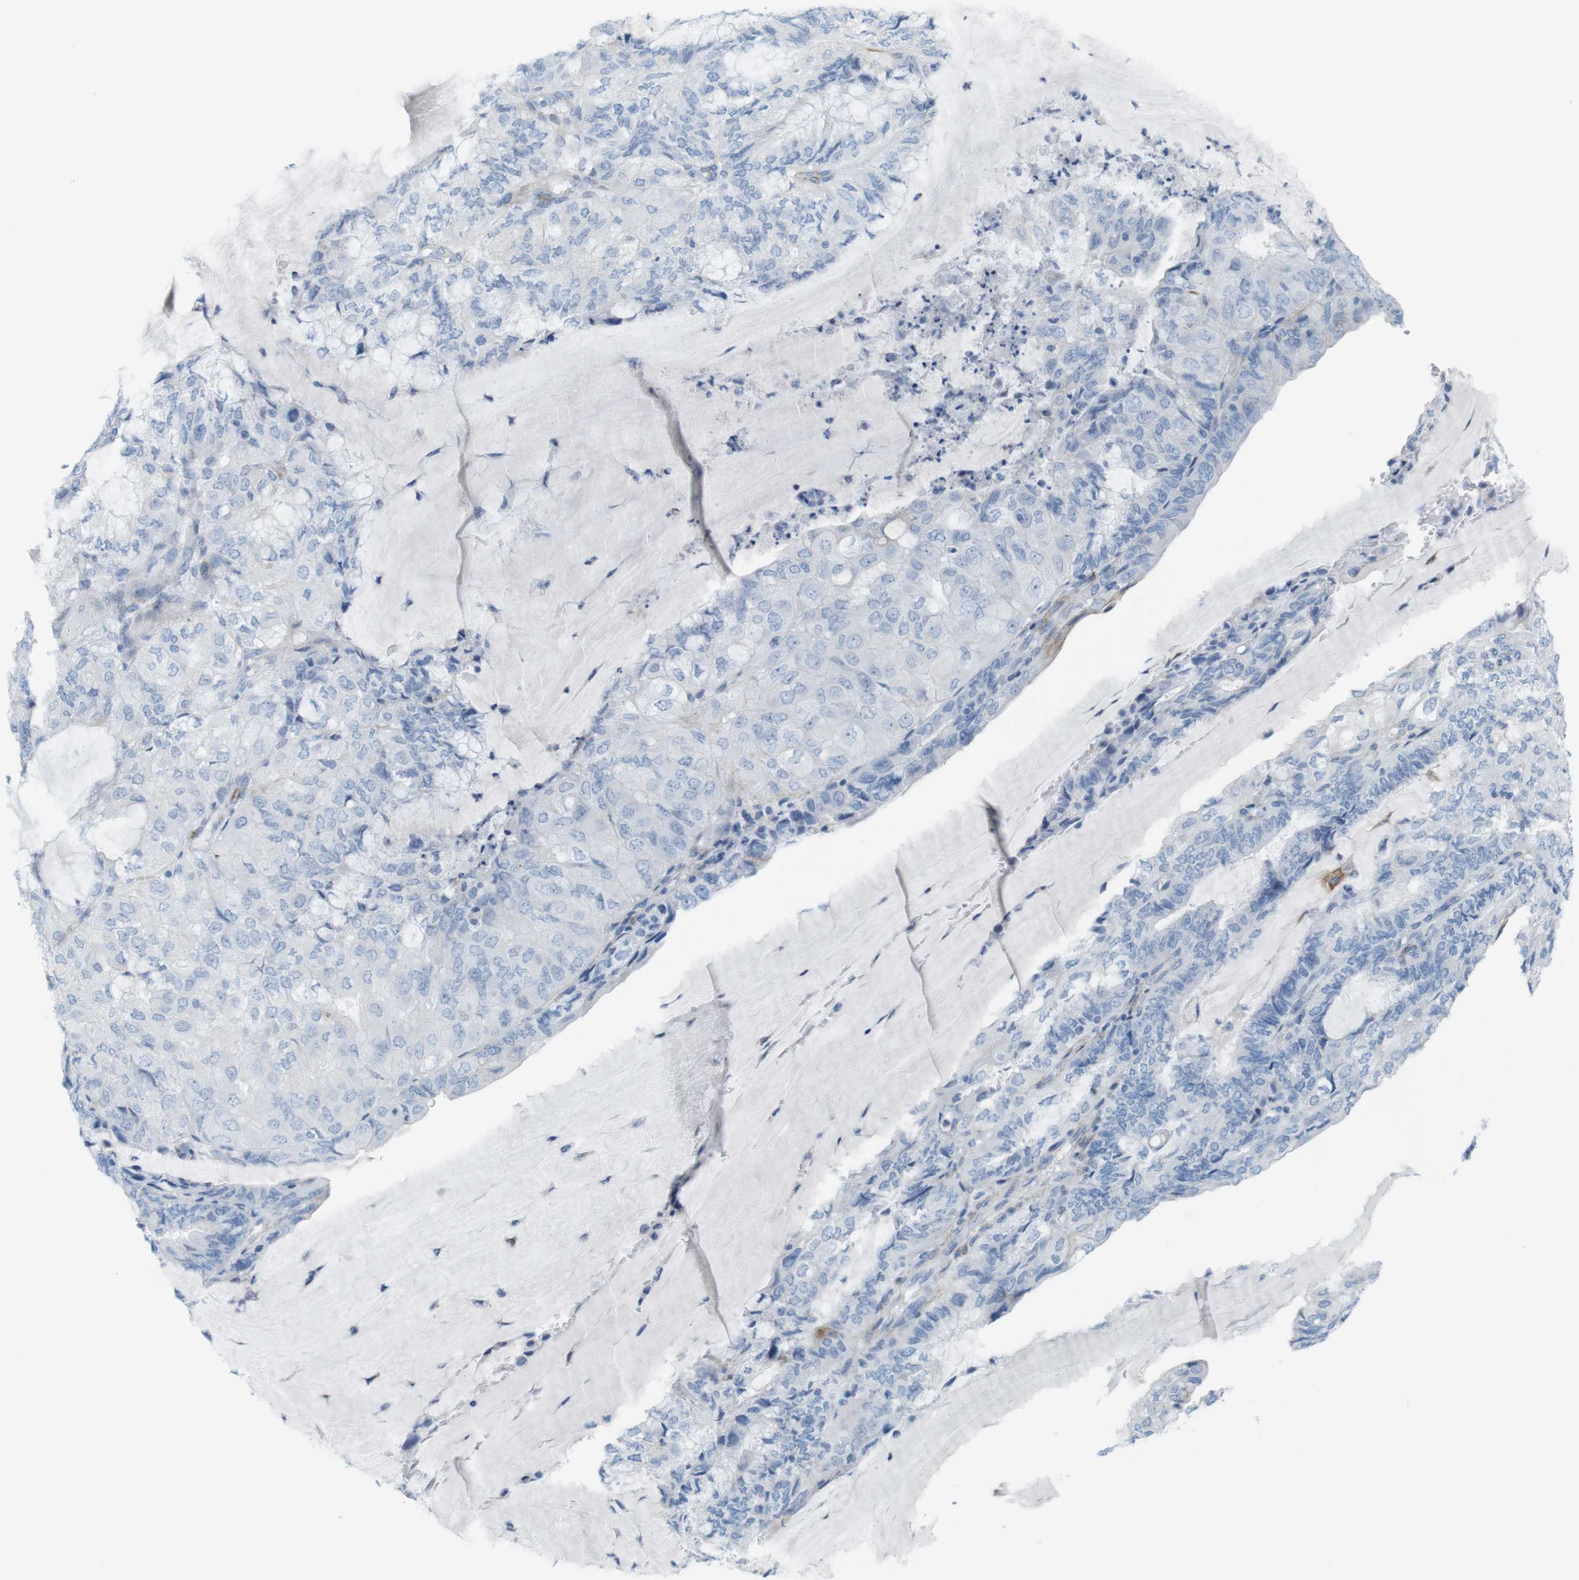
{"staining": {"intensity": "negative", "quantity": "none", "location": "none"}, "tissue": "endometrial cancer", "cell_type": "Tumor cells", "image_type": "cancer", "snomed": [{"axis": "morphology", "description": "Adenocarcinoma, NOS"}, {"axis": "topography", "description": "Endometrium"}], "caption": "Tumor cells show no significant staining in endometrial cancer.", "gene": "MYH9", "patient": {"sex": "female", "age": 81}}